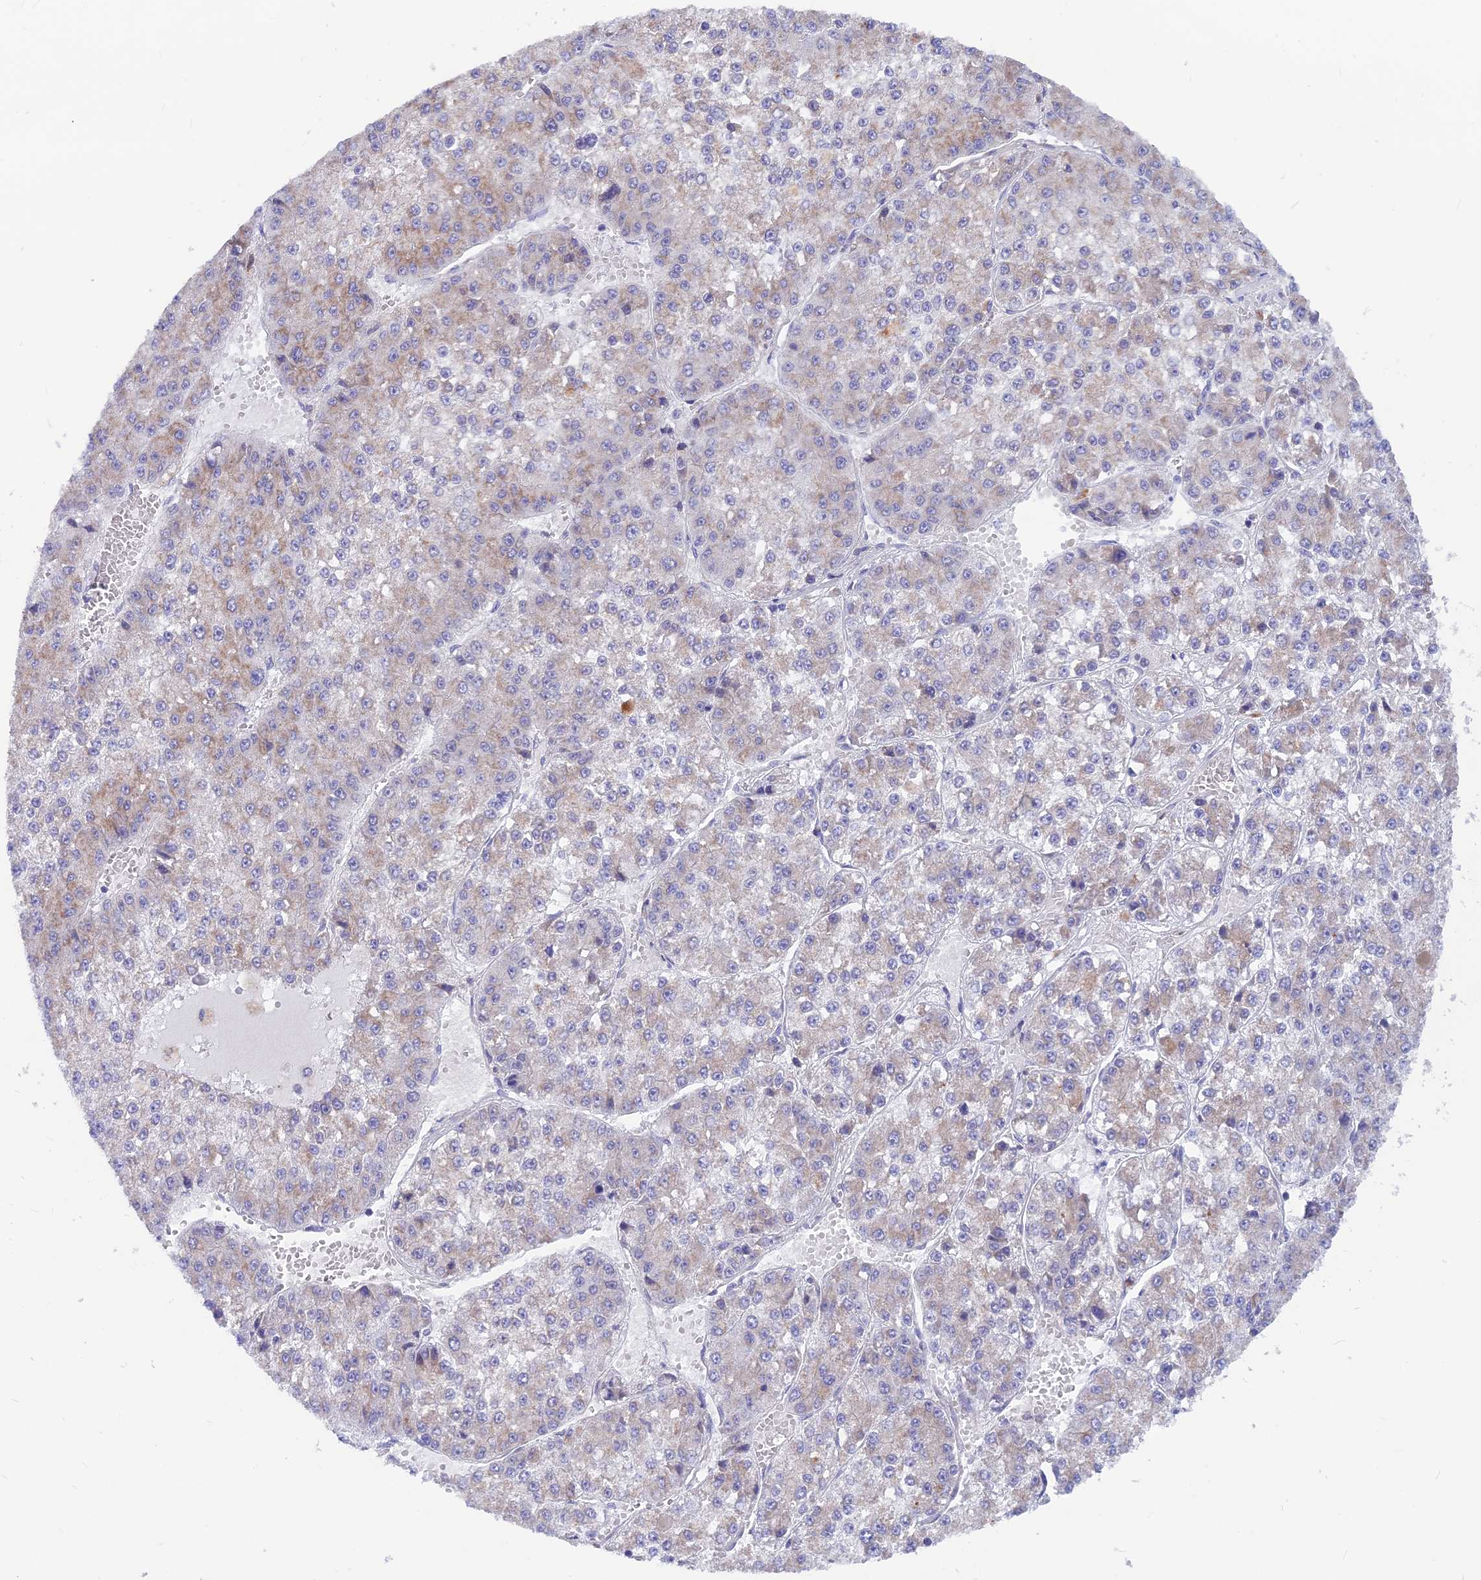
{"staining": {"intensity": "weak", "quantity": "<25%", "location": "cytoplasmic/membranous"}, "tissue": "liver cancer", "cell_type": "Tumor cells", "image_type": "cancer", "snomed": [{"axis": "morphology", "description": "Carcinoma, Hepatocellular, NOS"}, {"axis": "topography", "description": "Liver"}], "caption": "Protein analysis of liver cancer reveals no significant positivity in tumor cells. (Stains: DAB (3,3'-diaminobenzidine) immunohistochemistry with hematoxylin counter stain, Microscopy: brightfield microscopy at high magnification).", "gene": "PLAC9", "patient": {"sex": "female", "age": 73}}